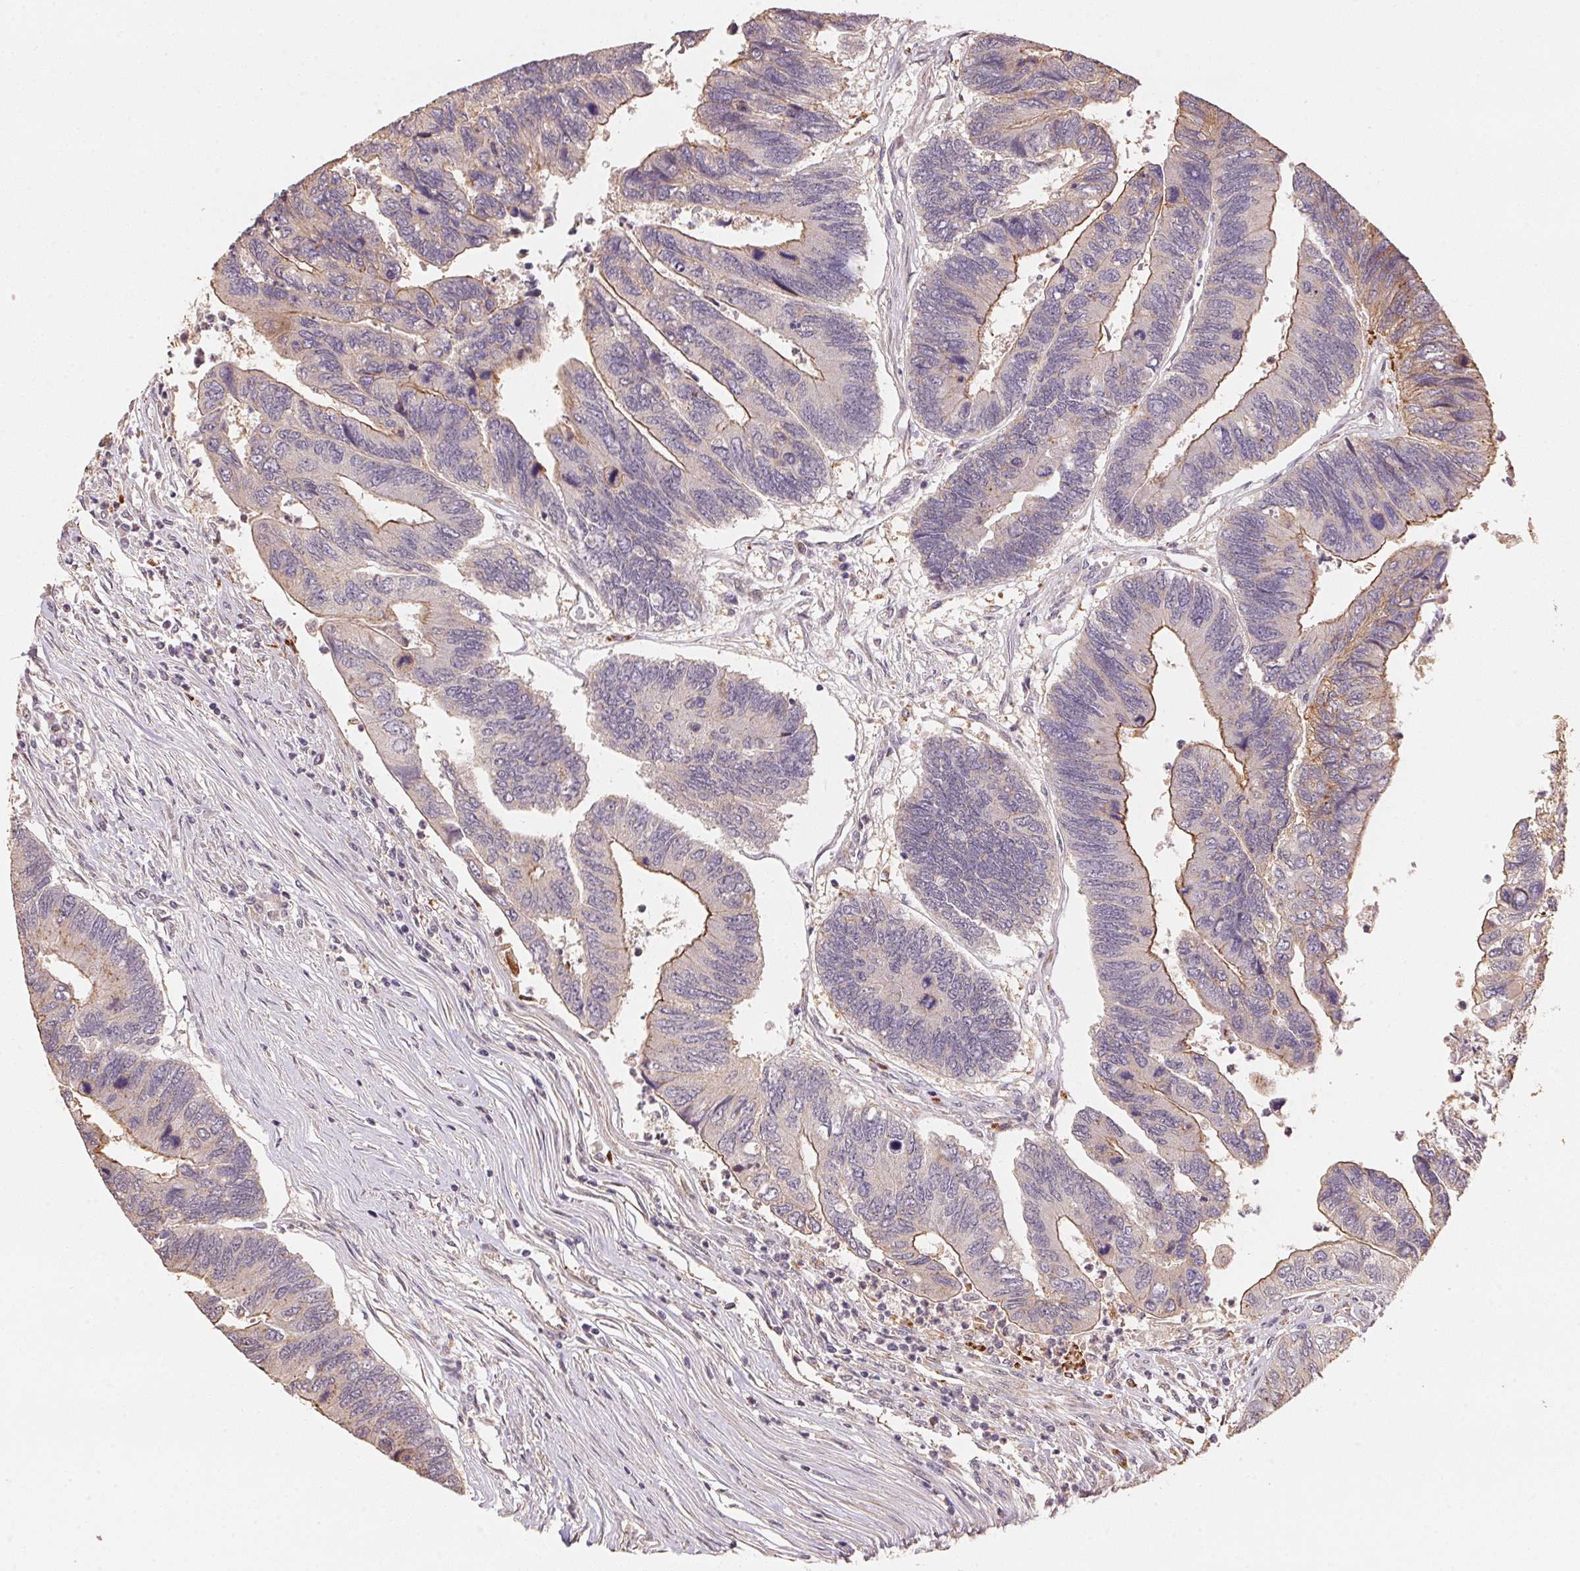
{"staining": {"intensity": "moderate", "quantity": "<25%", "location": "cytoplasmic/membranous"}, "tissue": "colorectal cancer", "cell_type": "Tumor cells", "image_type": "cancer", "snomed": [{"axis": "morphology", "description": "Adenocarcinoma, NOS"}, {"axis": "topography", "description": "Colon"}], "caption": "Immunohistochemistry staining of colorectal adenocarcinoma, which reveals low levels of moderate cytoplasmic/membranous positivity in about <25% of tumor cells indicating moderate cytoplasmic/membranous protein staining. The staining was performed using DAB (brown) for protein detection and nuclei were counterstained in hematoxylin (blue).", "gene": "TMEM222", "patient": {"sex": "female", "age": 67}}